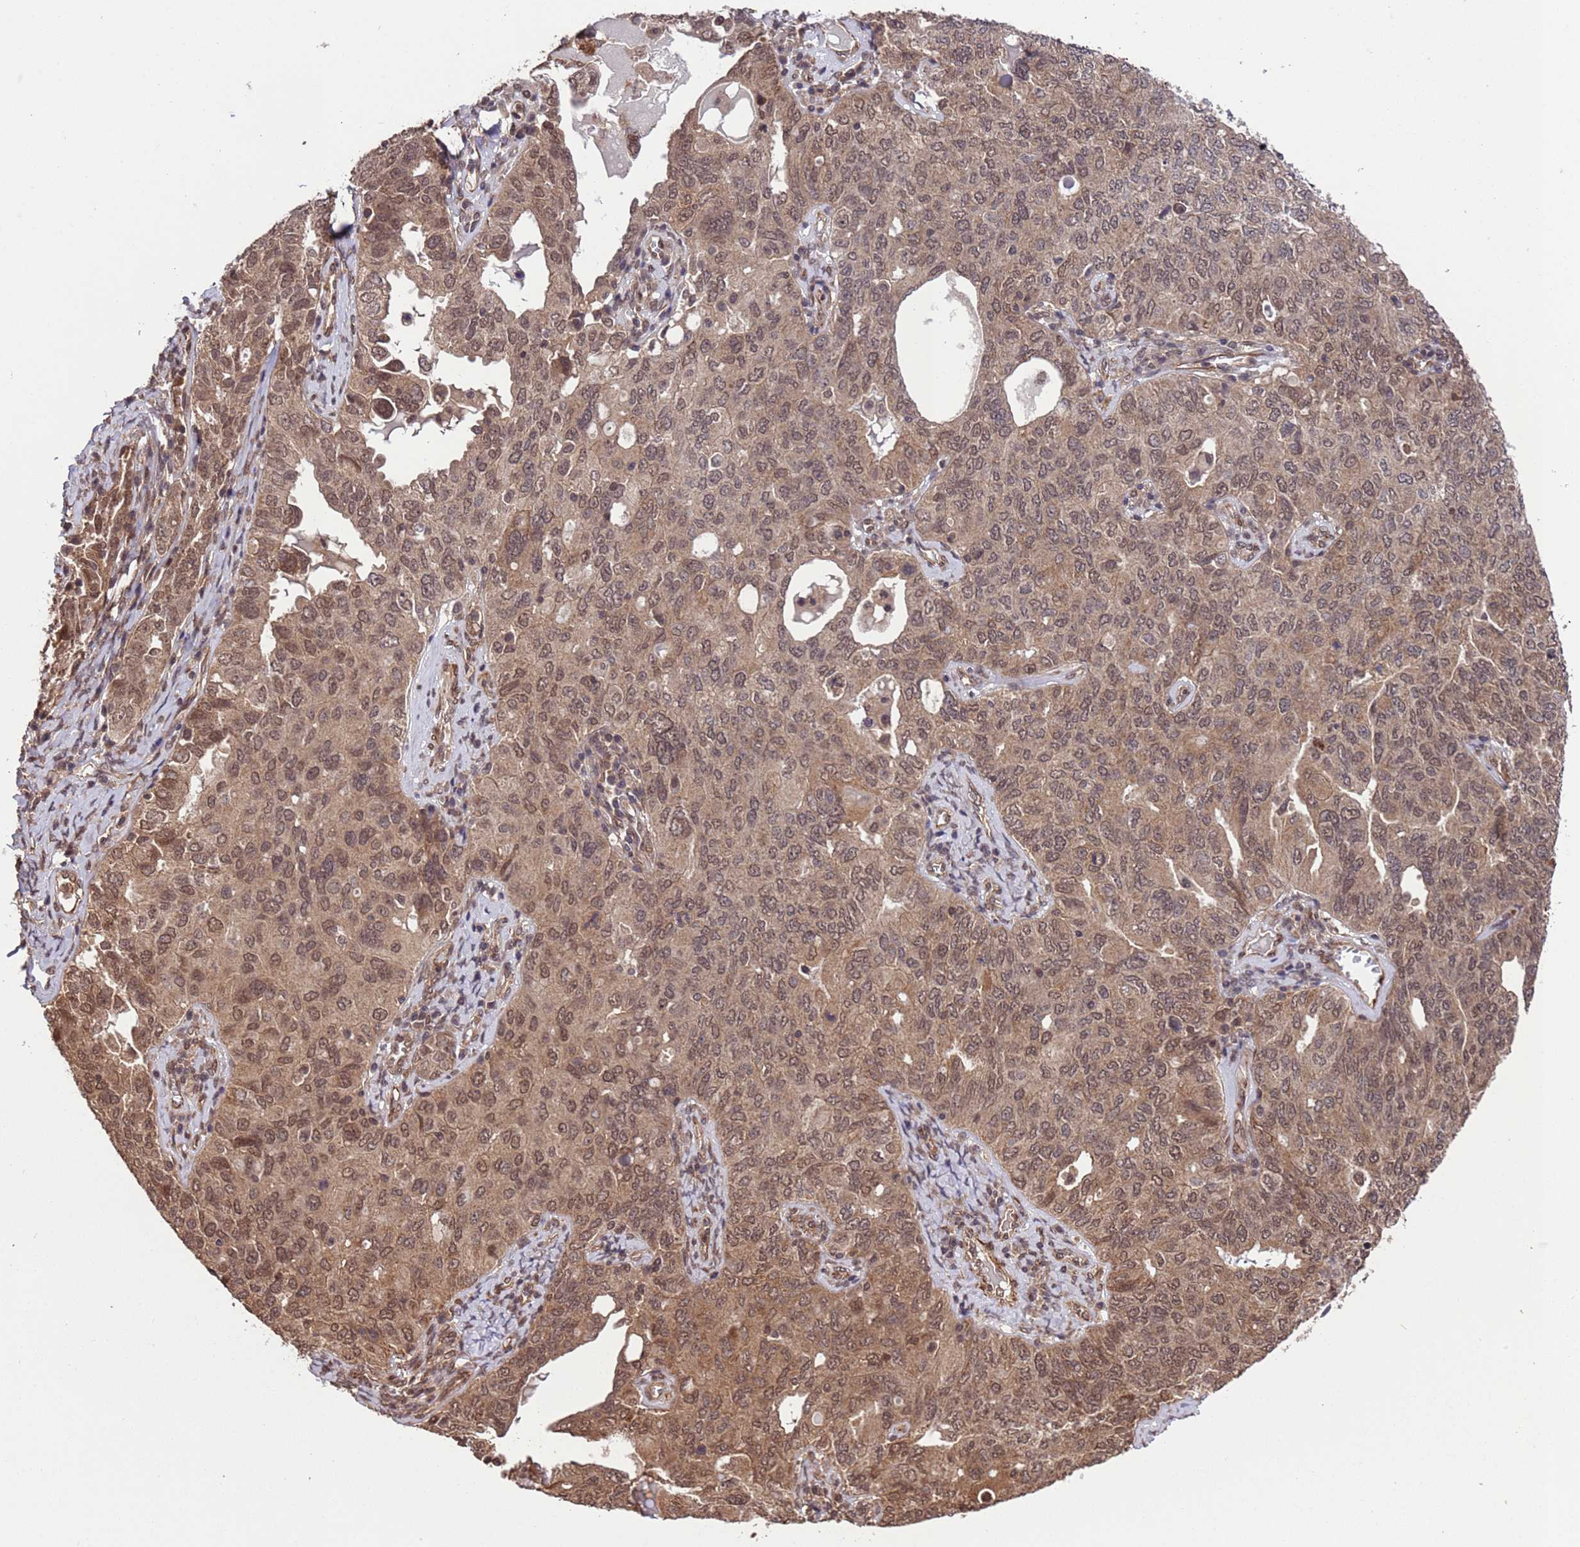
{"staining": {"intensity": "moderate", "quantity": ">75%", "location": "nuclear"}, "tissue": "ovarian cancer", "cell_type": "Tumor cells", "image_type": "cancer", "snomed": [{"axis": "morphology", "description": "Carcinoma, endometroid"}, {"axis": "topography", "description": "Ovary"}], "caption": "A histopathology image of human ovarian endometroid carcinoma stained for a protein displays moderate nuclear brown staining in tumor cells. (DAB (3,3'-diaminobenzidine) = brown stain, brightfield microscopy at high magnification).", "gene": "VSTM4", "patient": {"sex": "female", "age": 62}}